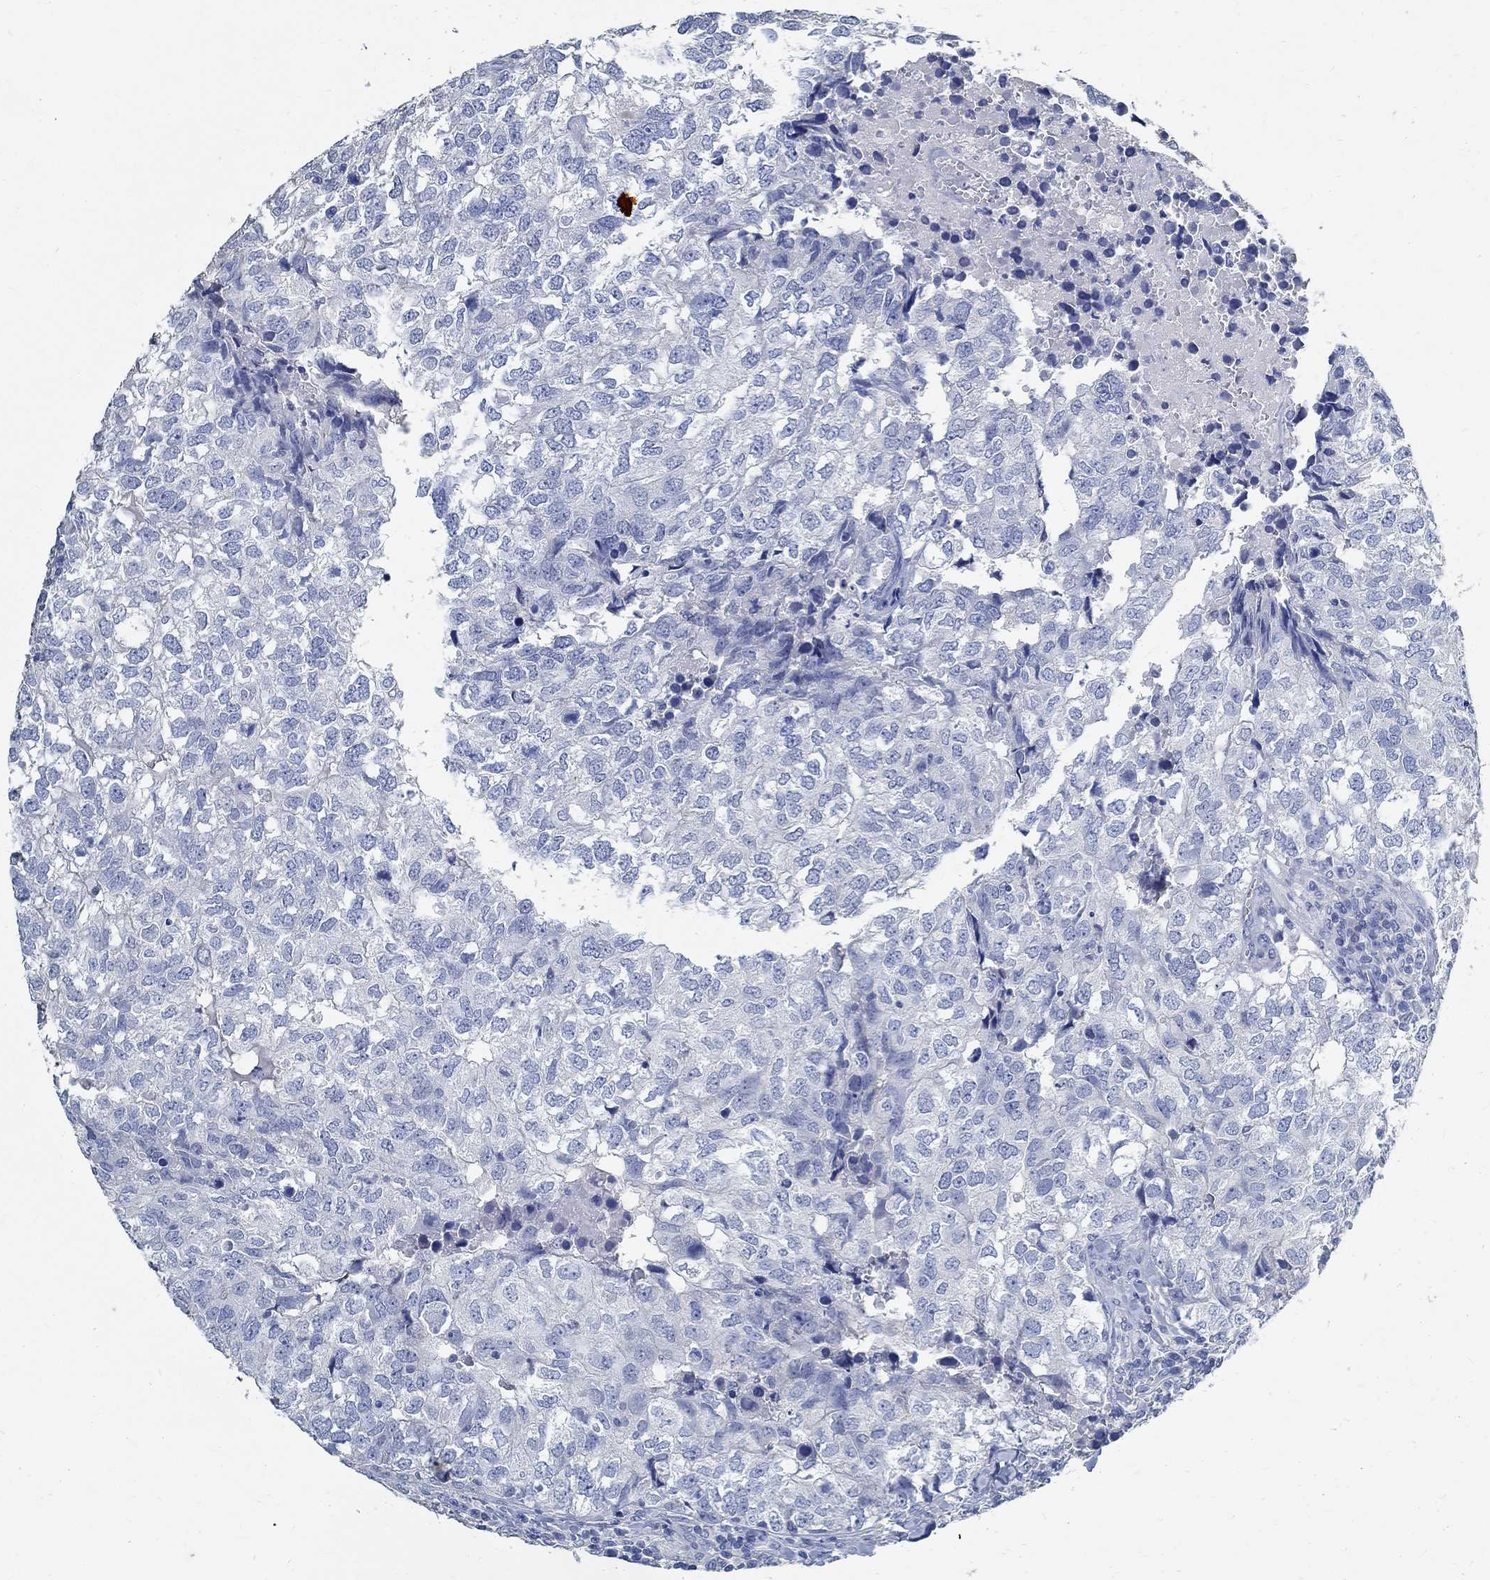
{"staining": {"intensity": "negative", "quantity": "none", "location": "none"}, "tissue": "breast cancer", "cell_type": "Tumor cells", "image_type": "cancer", "snomed": [{"axis": "morphology", "description": "Duct carcinoma"}, {"axis": "topography", "description": "Breast"}], "caption": "Tumor cells are negative for brown protein staining in breast intraductal carcinoma.", "gene": "PRX", "patient": {"sex": "female", "age": 30}}